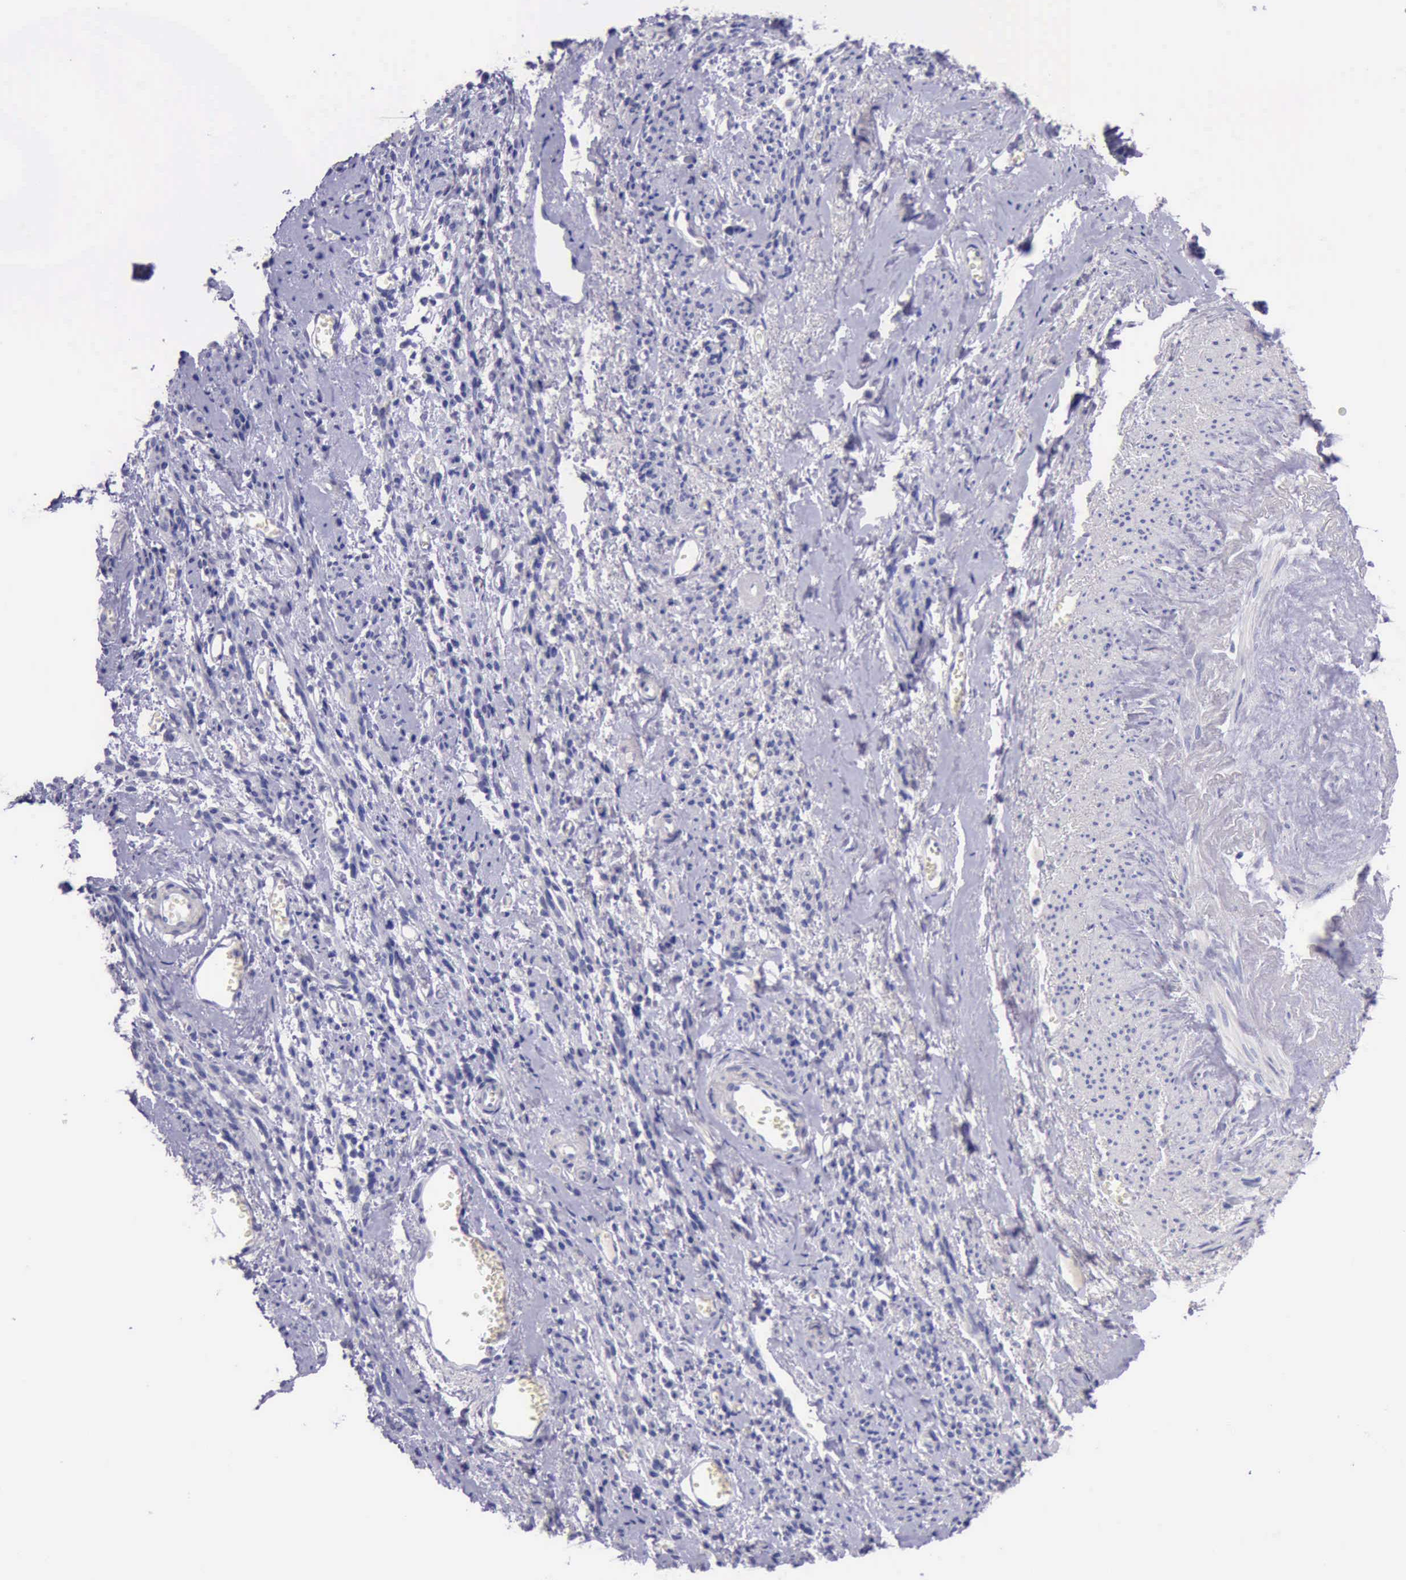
{"staining": {"intensity": "negative", "quantity": "none", "location": "none"}, "tissue": "endometrial cancer", "cell_type": "Tumor cells", "image_type": "cancer", "snomed": [{"axis": "morphology", "description": "Adenocarcinoma, NOS"}, {"axis": "topography", "description": "Endometrium"}], "caption": "Immunohistochemistry (IHC) histopathology image of human endometrial cancer stained for a protein (brown), which demonstrates no expression in tumor cells.", "gene": "LRFN5", "patient": {"sex": "female", "age": 75}}